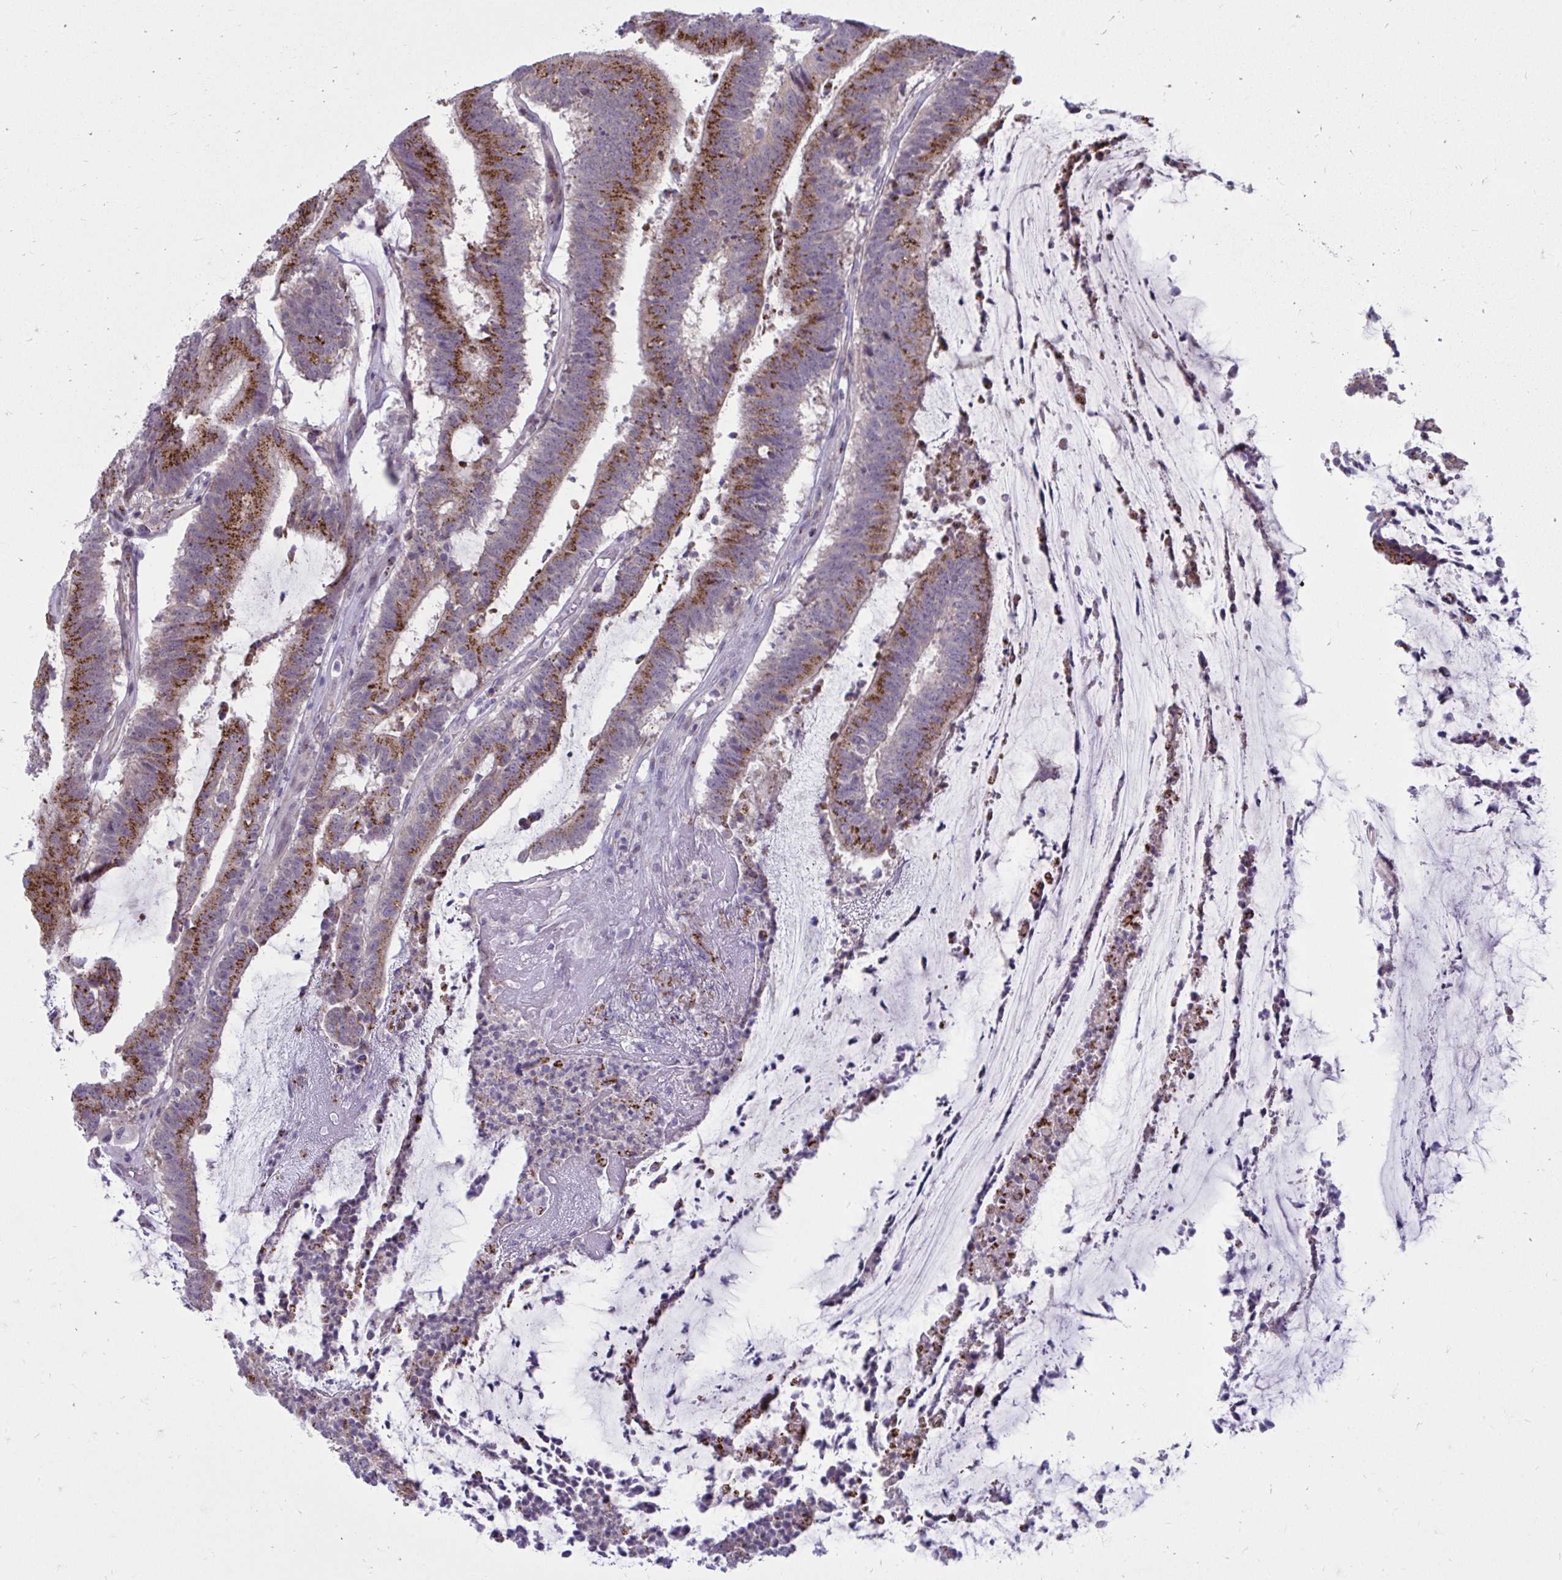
{"staining": {"intensity": "moderate", "quantity": ">75%", "location": "cytoplasmic/membranous"}, "tissue": "colorectal cancer", "cell_type": "Tumor cells", "image_type": "cancer", "snomed": [{"axis": "morphology", "description": "Adenocarcinoma, NOS"}, {"axis": "topography", "description": "Colon"}], "caption": "This histopathology image demonstrates colorectal cancer (adenocarcinoma) stained with IHC to label a protein in brown. The cytoplasmic/membranous of tumor cells show moderate positivity for the protein. Nuclei are counter-stained blue.", "gene": "DTX4", "patient": {"sex": "female", "age": 43}}